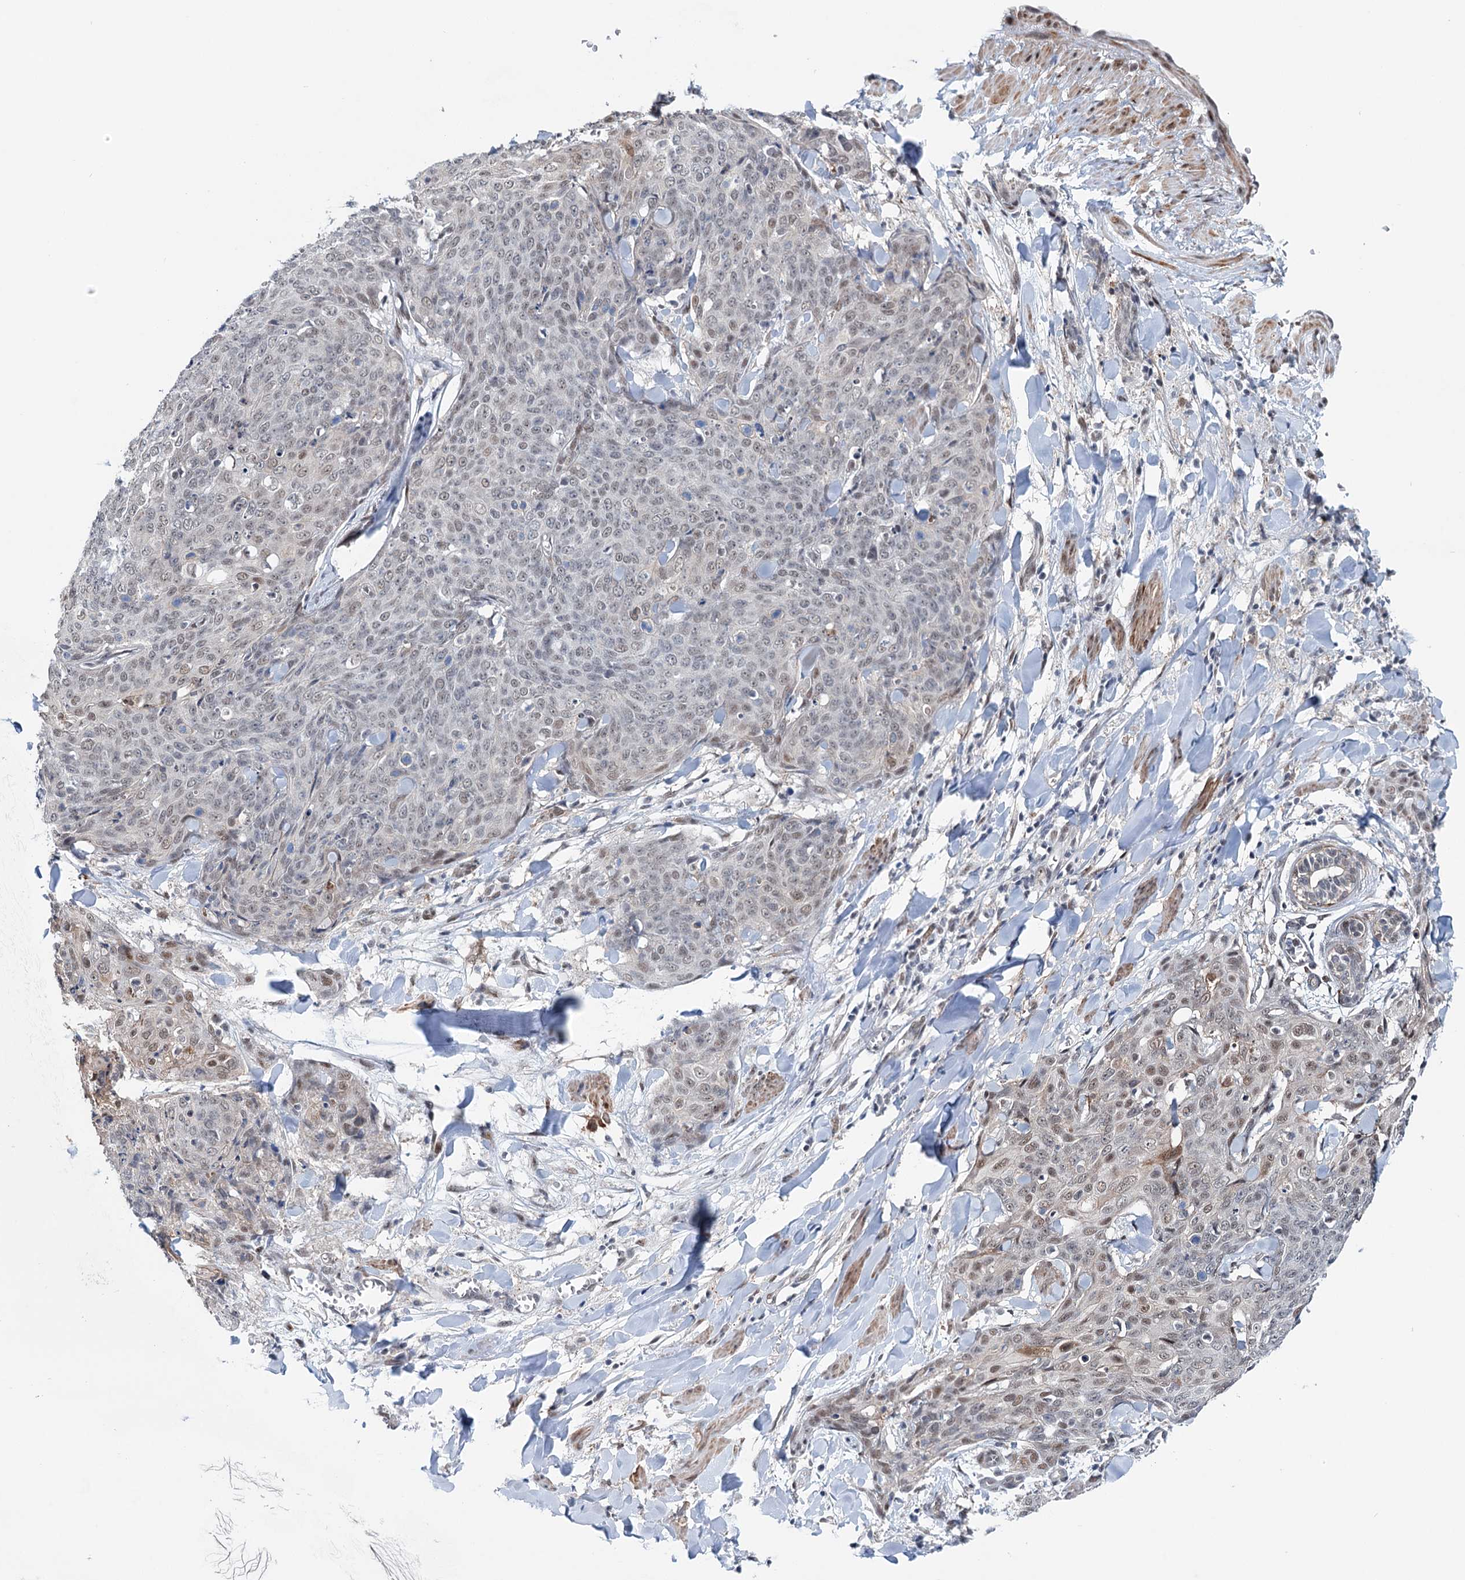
{"staining": {"intensity": "weak", "quantity": "<25%", "location": "nuclear"}, "tissue": "skin cancer", "cell_type": "Tumor cells", "image_type": "cancer", "snomed": [{"axis": "morphology", "description": "Squamous cell carcinoma, NOS"}, {"axis": "topography", "description": "Skin"}, {"axis": "topography", "description": "Vulva"}], "caption": "The immunohistochemistry image has no significant expression in tumor cells of squamous cell carcinoma (skin) tissue. (DAB (3,3'-diaminobenzidine) immunohistochemistry visualized using brightfield microscopy, high magnification).", "gene": "FAM53A", "patient": {"sex": "female", "age": 85}}